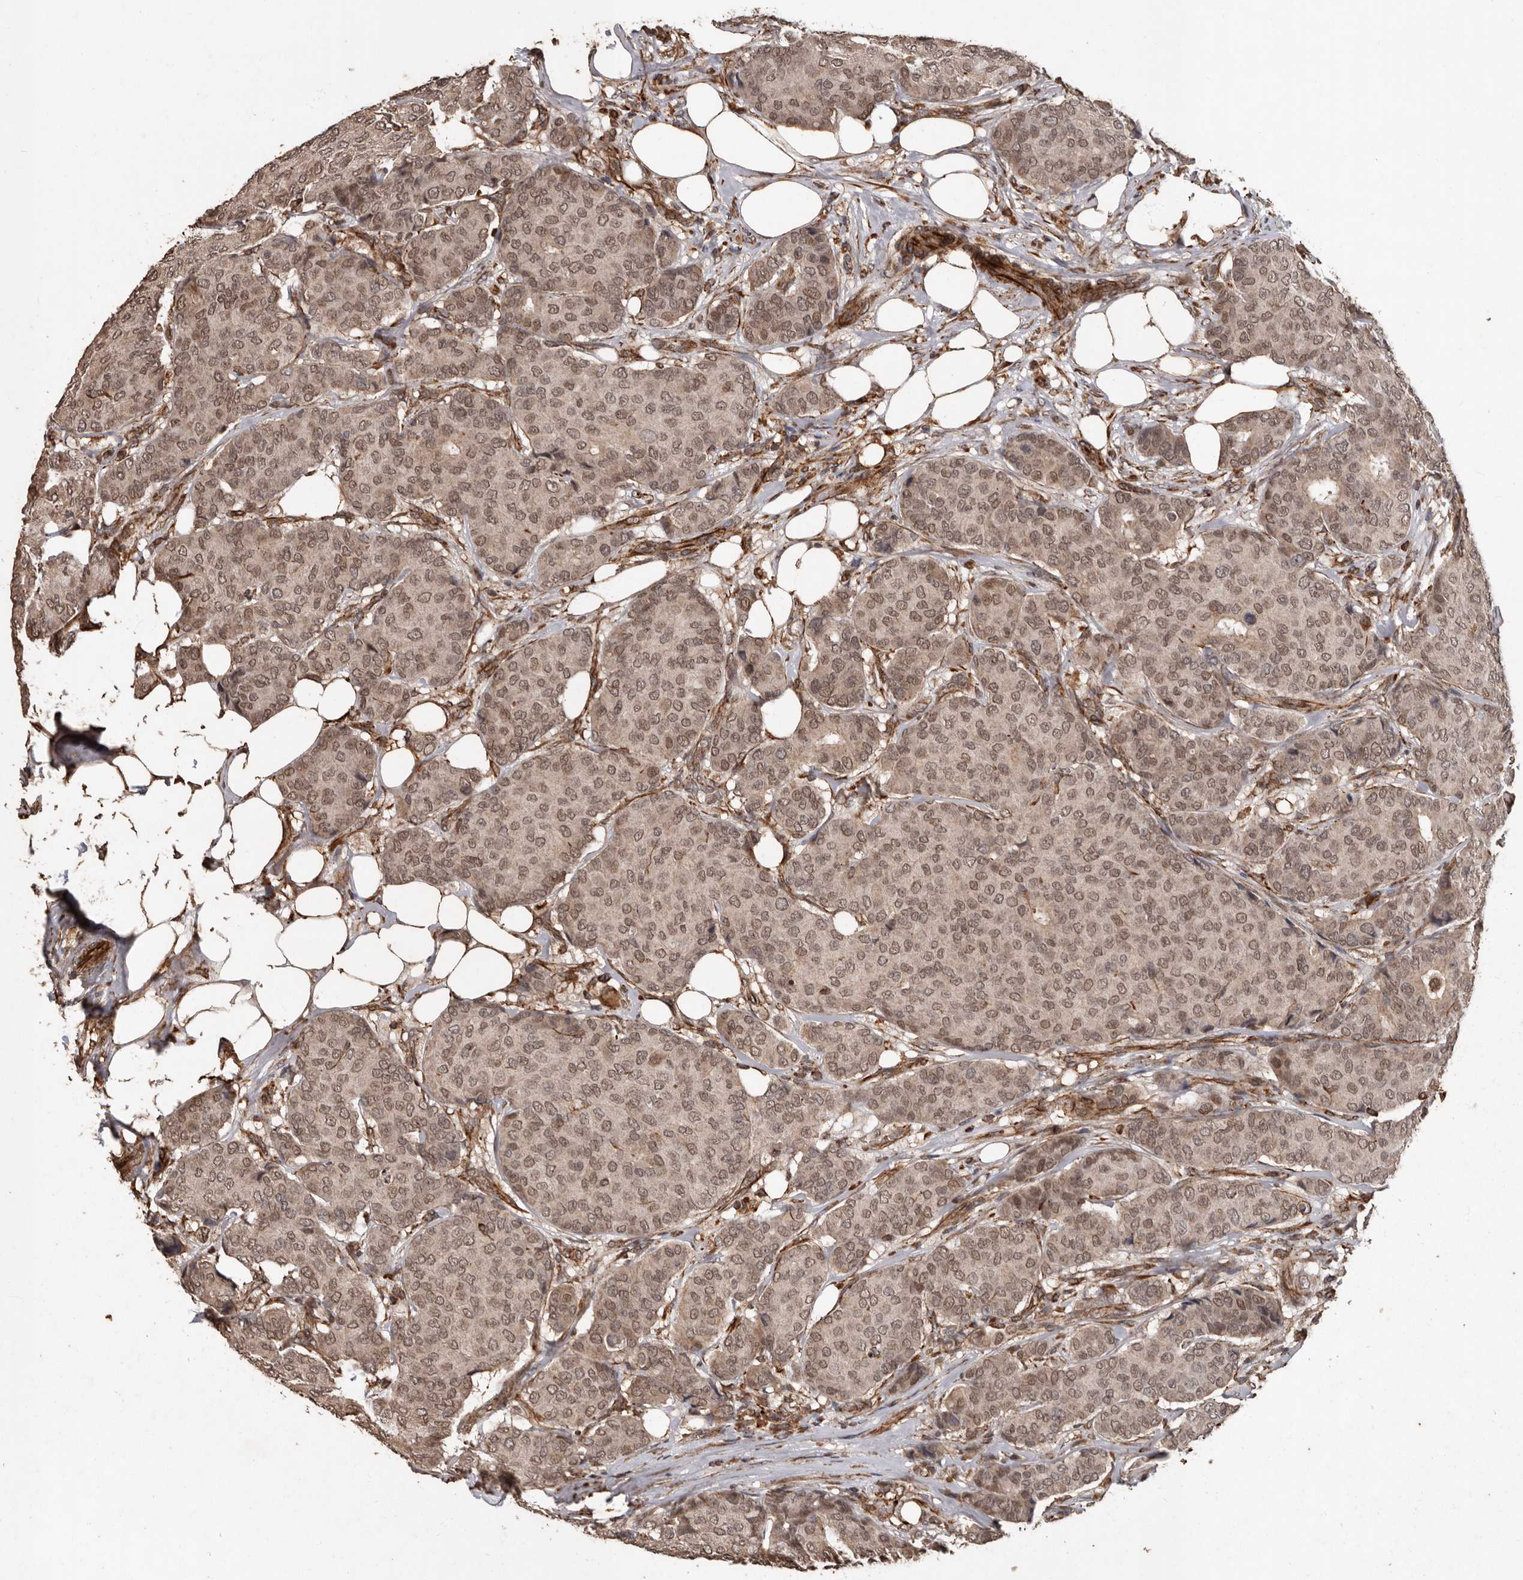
{"staining": {"intensity": "moderate", "quantity": ">75%", "location": "cytoplasmic/membranous,nuclear"}, "tissue": "breast cancer", "cell_type": "Tumor cells", "image_type": "cancer", "snomed": [{"axis": "morphology", "description": "Duct carcinoma"}, {"axis": "topography", "description": "Breast"}], "caption": "High-power microscopy captured an immunohistochemistry image of intraductal carcinoma (breast), revealing moderate cytoplasmic/membranous and nuclear expression in about >75% of tumor cells. The protein of interest is stained brown, and the nuclei are stained in blue (DAB IHC with brightfield microscopy, high magnification).", "gene": "BRAT1", "patient": {"sex": "female", "age": 75}}